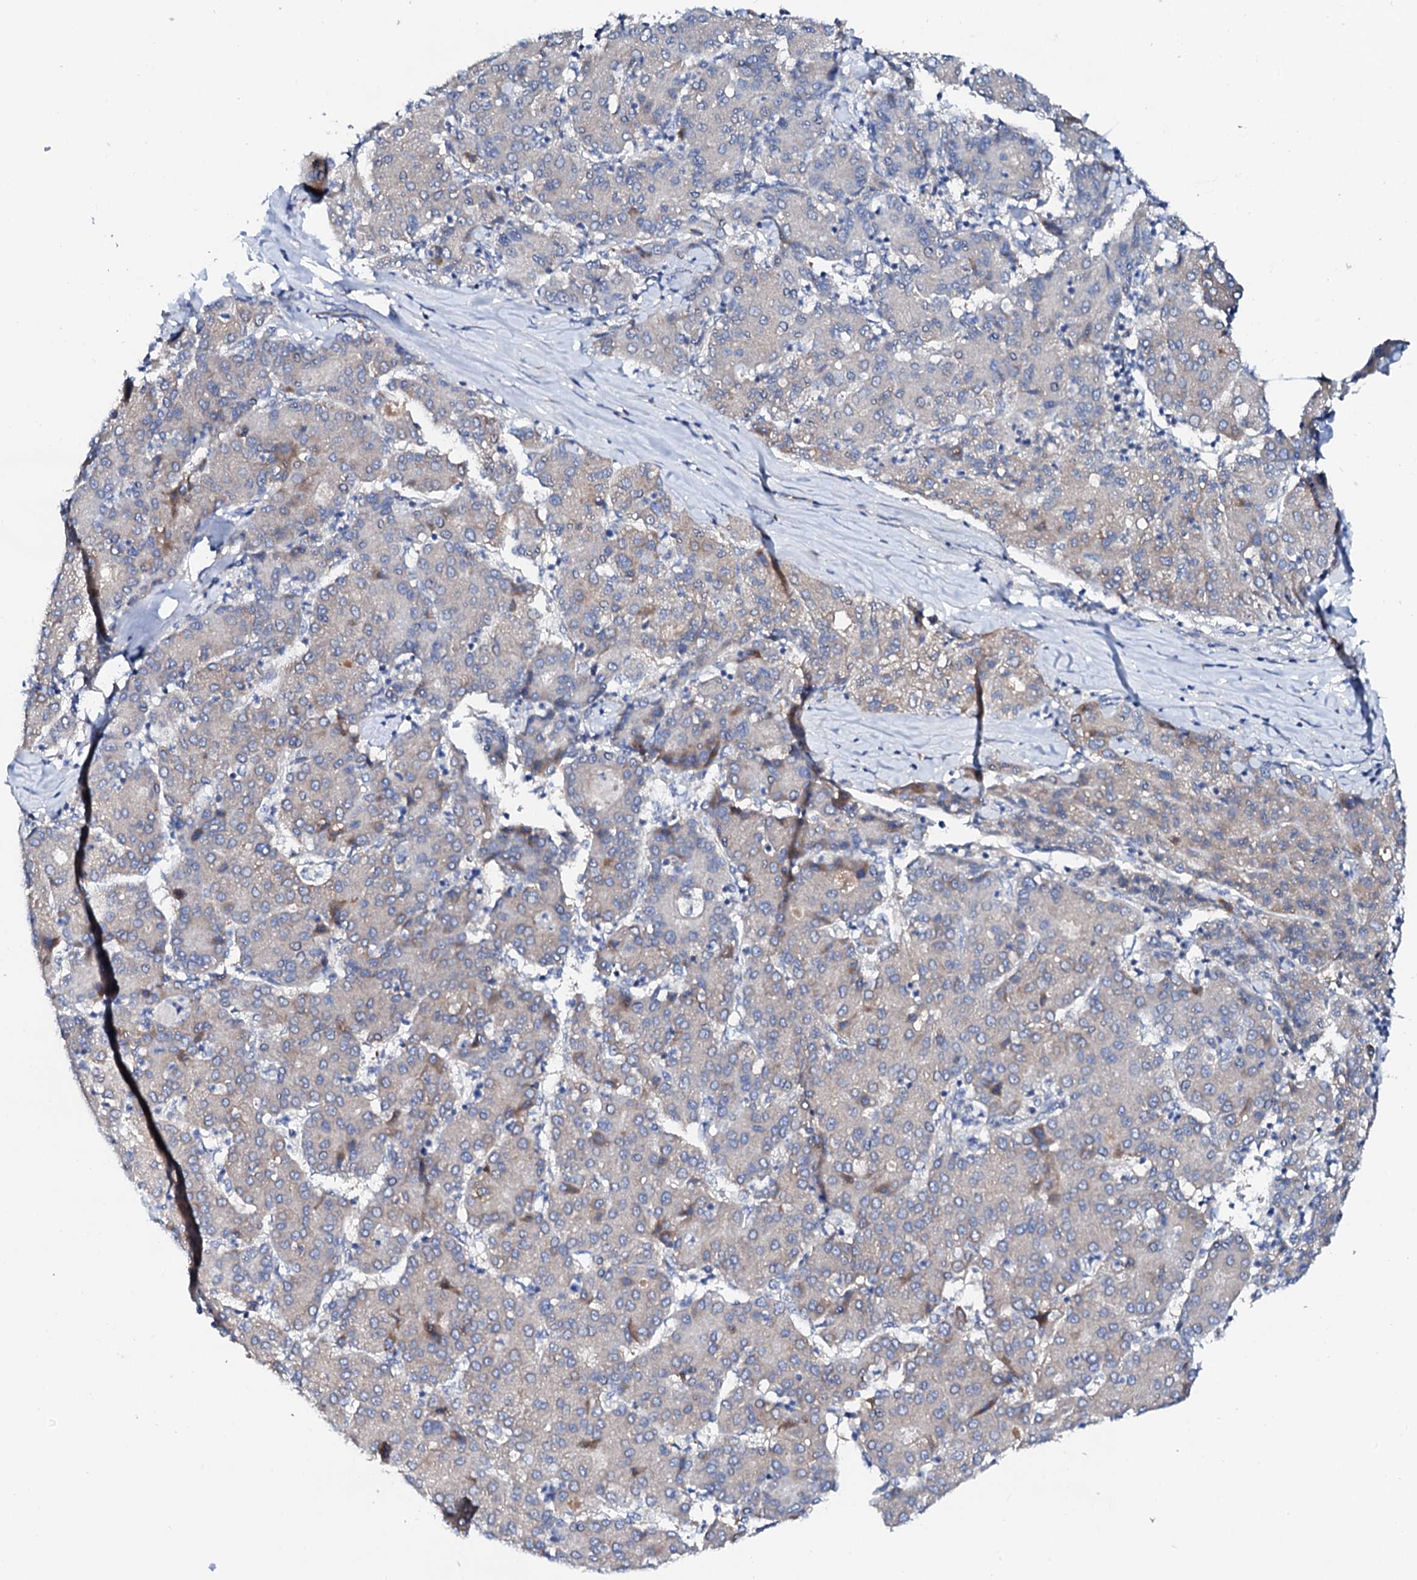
{"staining": {"intensity": "negative", "quantity": "none", "location": "none"}, "tissue": "liver cancer", "cell_type": "Tumor cells", "image_type": "cancer", "snomed": [{"axis": "morphology", "description": "Carcinoma, Hepatocellular, NOS"}, {"axis": "topography", "description": "Liver"}], "caption": "Tumor cells are negative for protein expression in human liver cancer. (DAB (3,3'-diaminobenzidine) immunohistochemistry (IHC) visualized using brightfield microscopy, high magnification).", "gene": "BTBD16", "patient": {"sex": "male", "age": 65}}